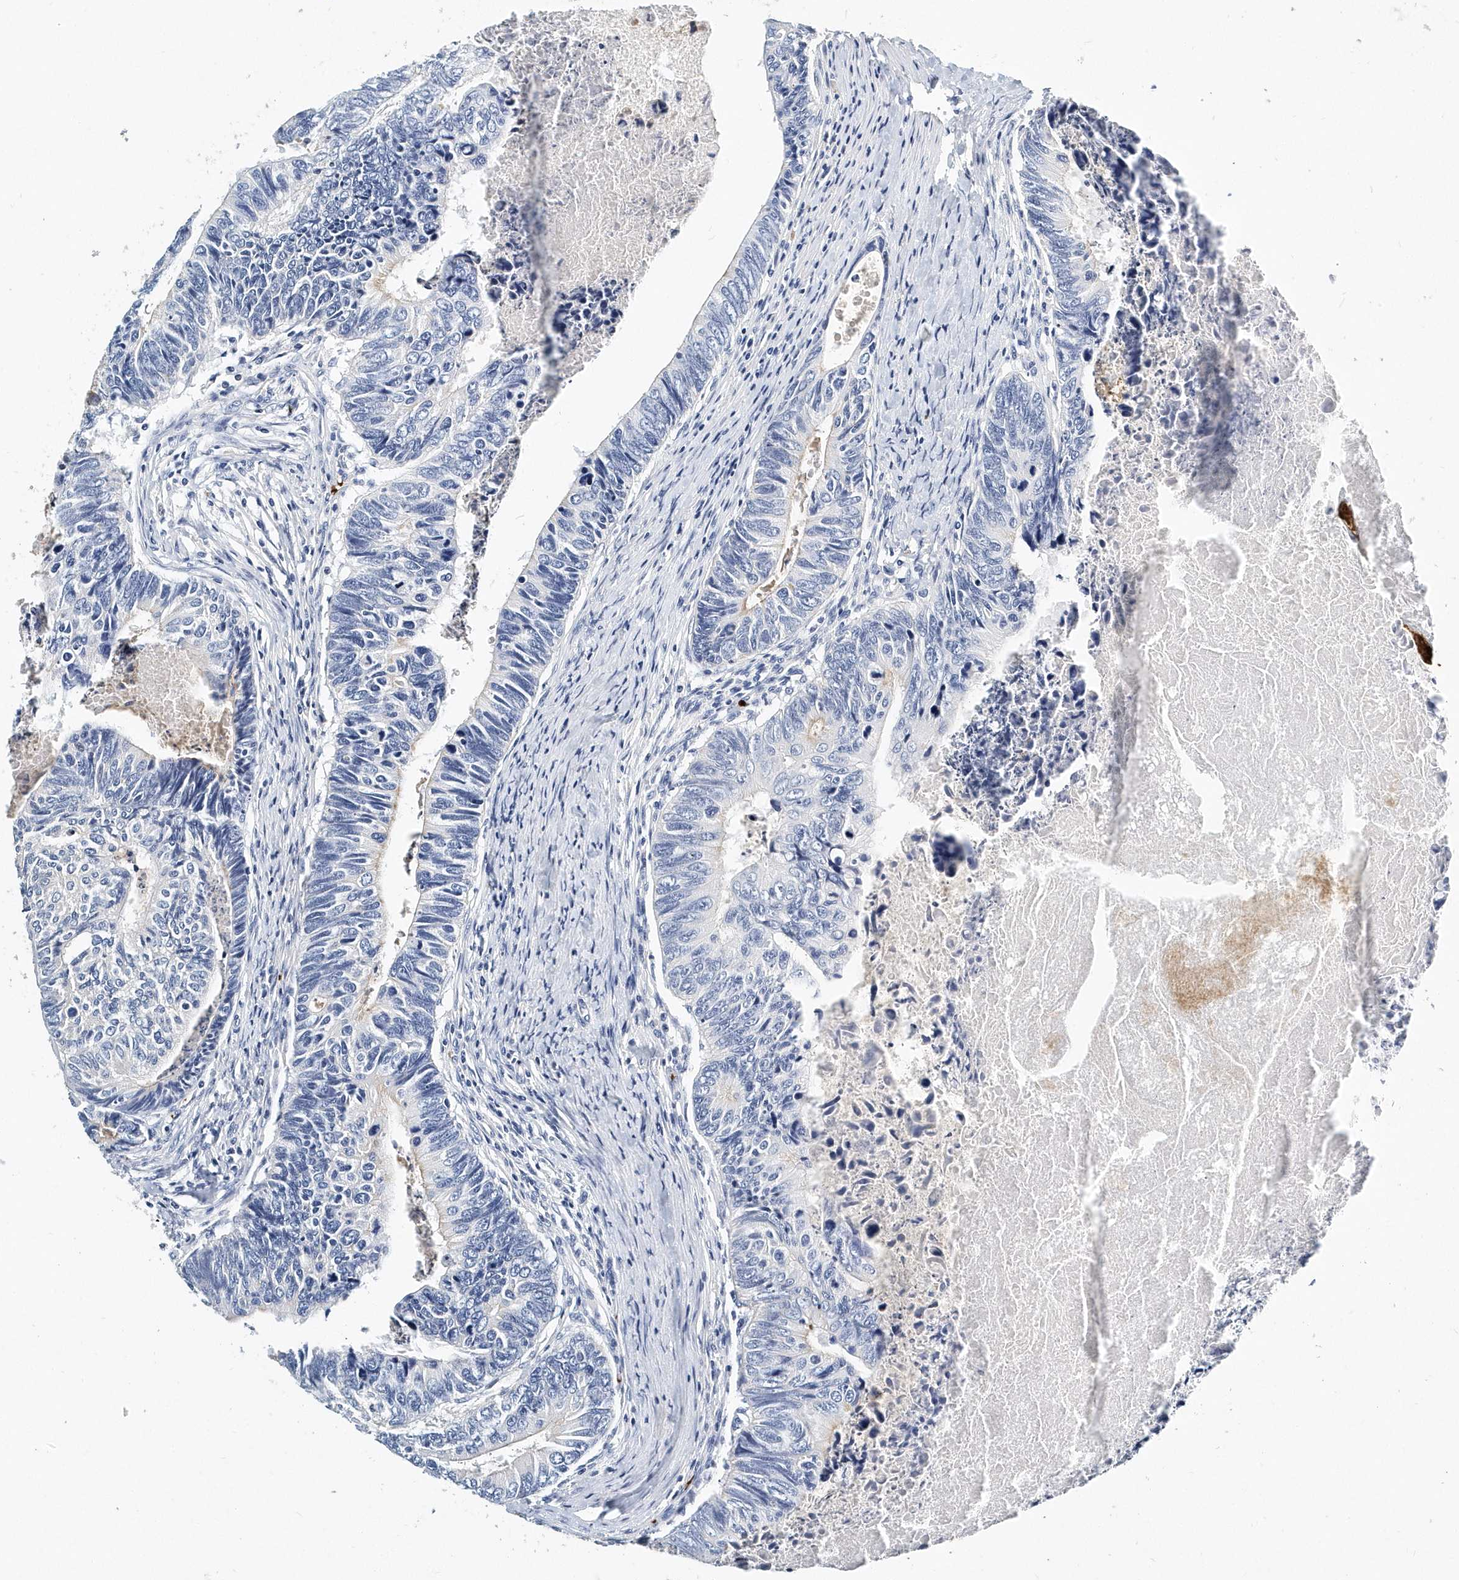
{"staining": {"intensity": "negative", "quantity": "none", "location": "none"}, "tissue": "colorectal cancer", "cell_type": "Tumor cells", "image_type": "cancer", "snomed": [{"axis": "morphology", "description": "Adenocarcinoma, NOS"}, {"axis": "topography", "description": "Colon"}], "caption": "The photomicrograph reveals no significant positivity in tumor cells of colorectal cancer (adenocarcinoma).", "gene": "ITGA2B", "patient": {"sex": "female", "age": 67}}